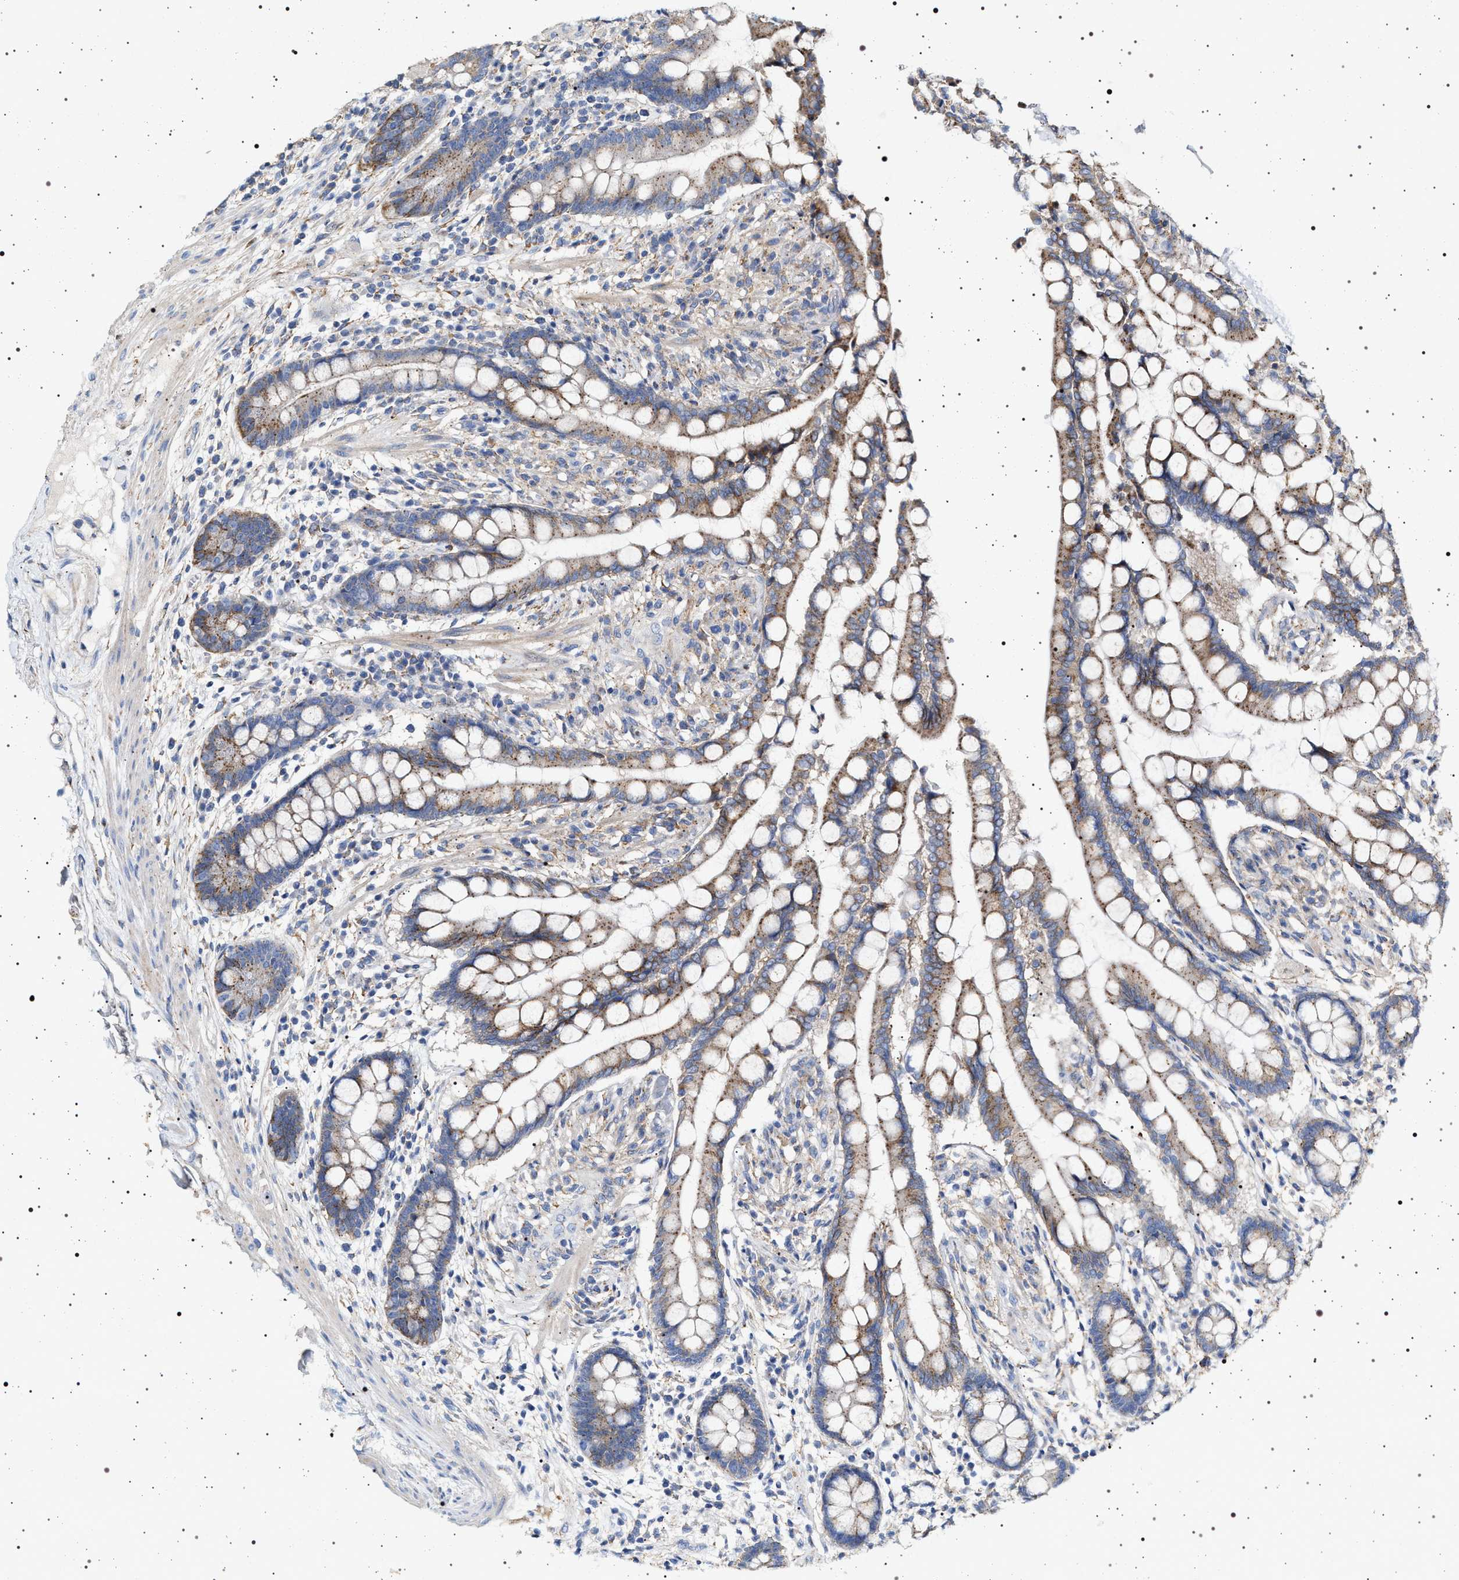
{"staining": {"intensity": "negative", "quantity": "none", "location": "none"}, "tissue": "colon", "cell_type": "Endothelial cells", "image_type": "normal", "snomed": [{"axis": "morphology", "description": "Normal tissue, NOS"}, {"axis": "topography", "description": "Colon"}], "caption": "Immunohistochemistry (IHC) of unremarkable human colon demonstrates no positivity in endothelial cells. (Stains: DAB immunohistochemistry (IHC) with hematoxylin counter stain, Microscopy: brightfield microscopy at high magnification).", "gene": "NAALADL2", "patient": {"sex": "male", "age": 73}}